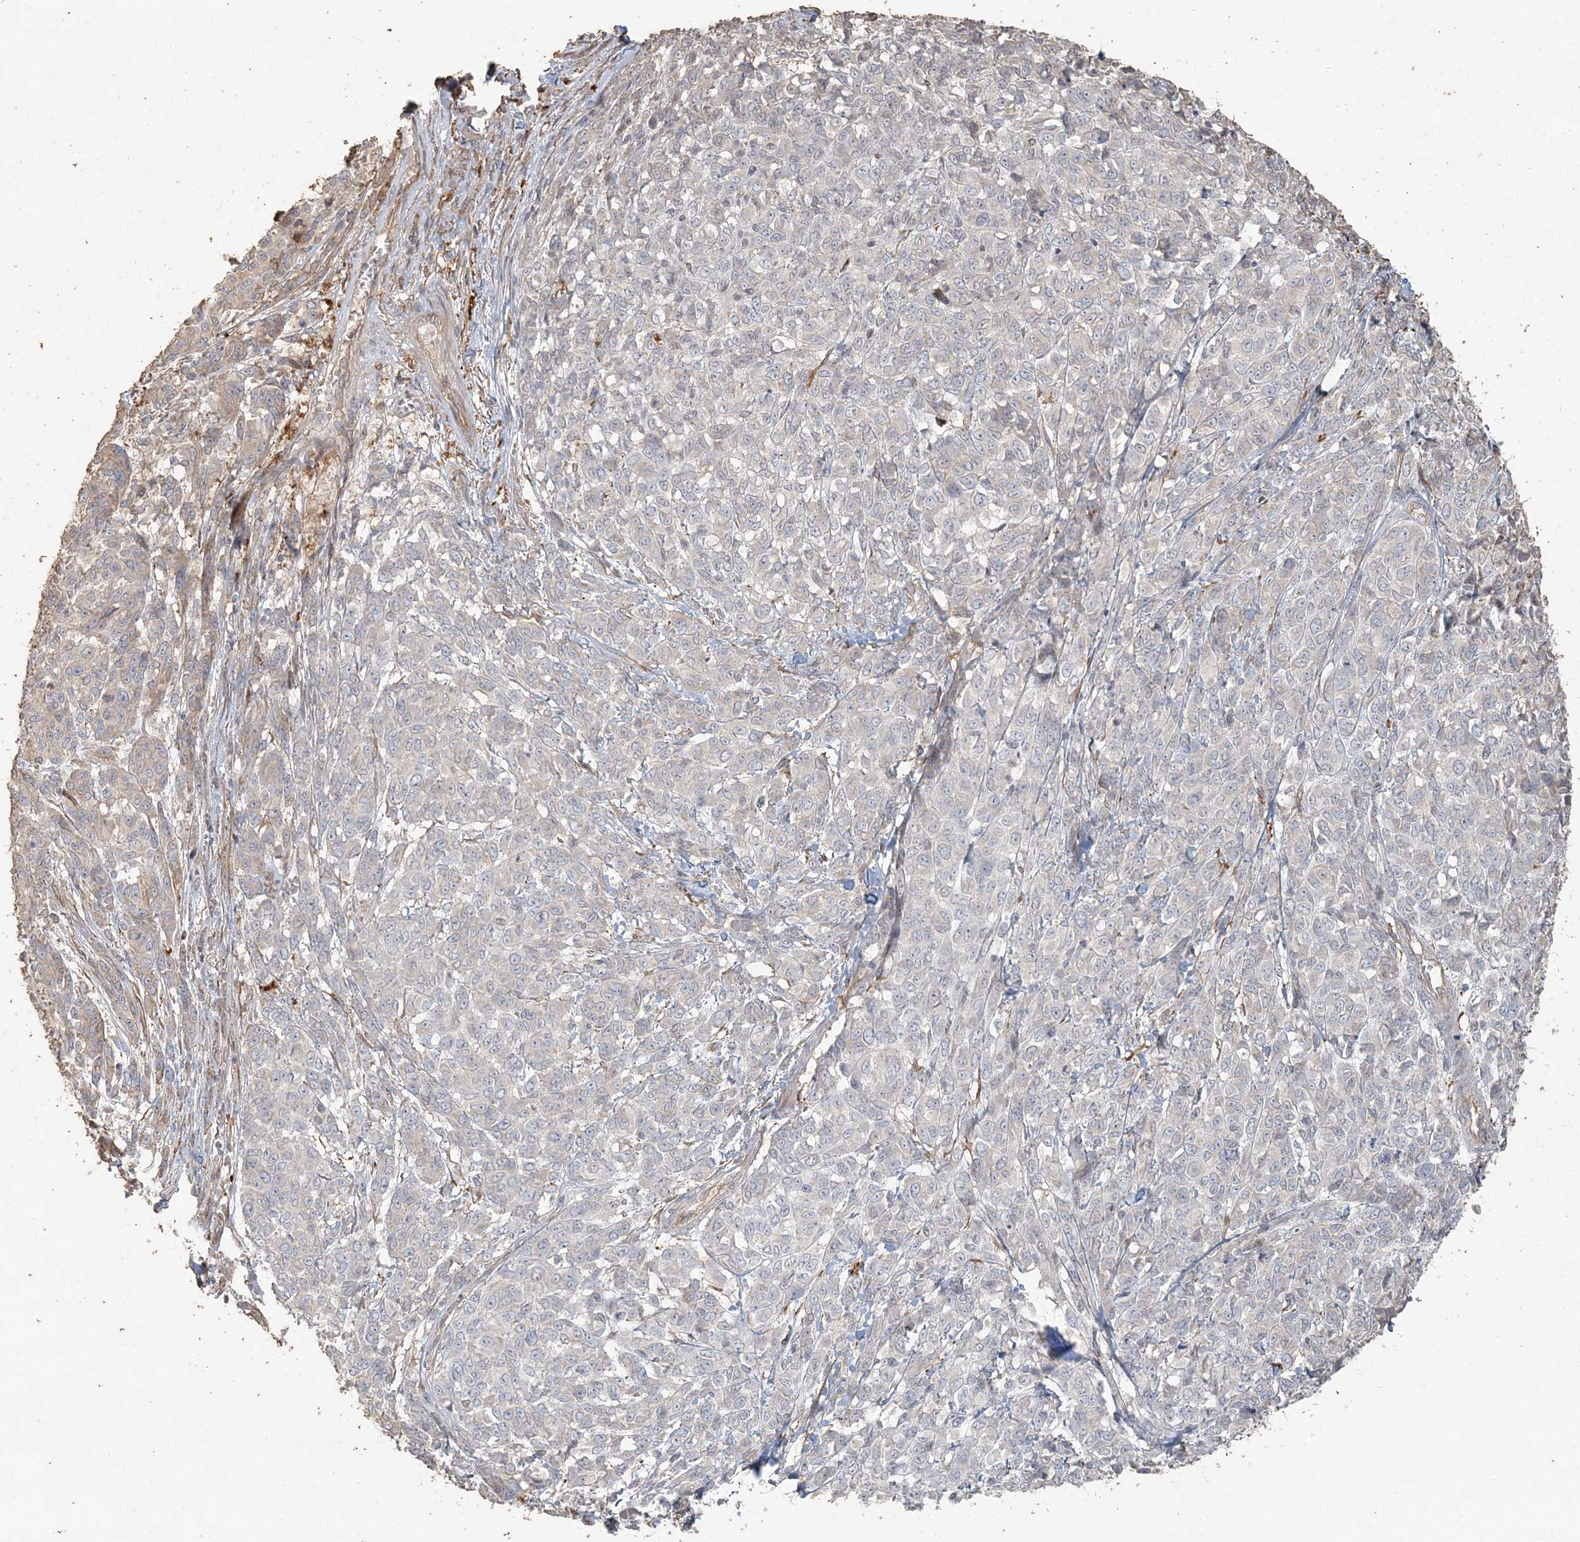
{"staining": {"intensity": "negative", "quantity": "none", "location": "none"}, "tissue": "melanoma", "cell_type": "Tumor cells", "image_type": "cancer", "snomed": [{"axis": "morphology", "description": "Malignant melanoma, NOS"}, {"axis": "topography", "description": "Skin"}], "caption": "IHC image of human melanoma stained for a protein (brown), which reveals no expression in tumor cells.", "gene": "RNF145", "patient": {"sex": "male", "age": 49}}